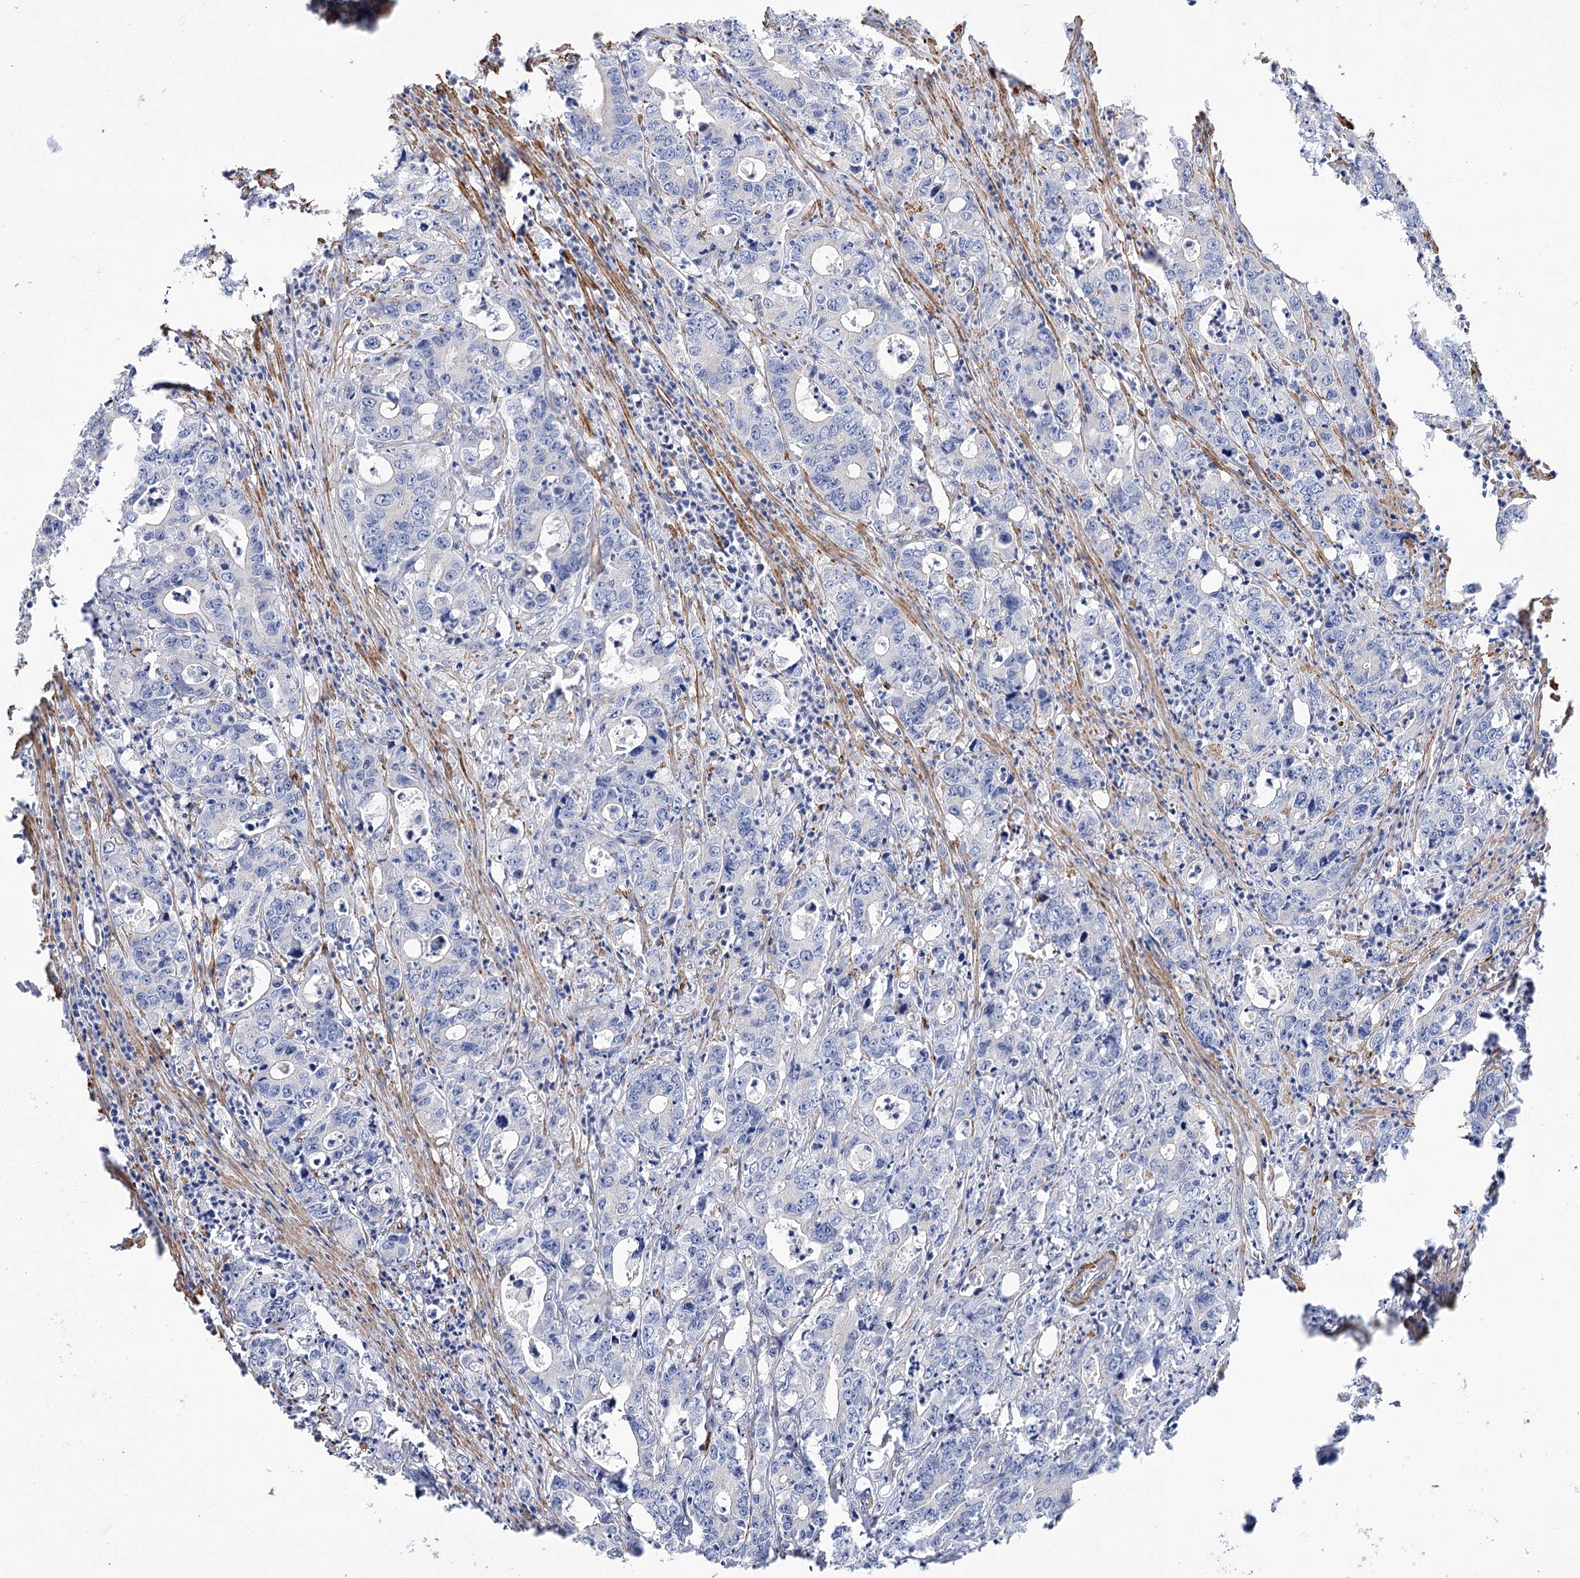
{"staining": {"intensity": "negative", "quantity": "none", "location": "none"}, "tissue": "colorectal cancer", "cell_type": "Tumor cells", "image_type": "cancer", "snomed": [{"axis": "morphology", "description": "Adenocarcinoma, NOS"}, {"axis": "topography", "description": "Colon"}], "caption": "The IHC image has no significant positivity in tumor cells of colorectal cancer tissue.", "gene": "WASHC3", "patient": {"sex": "female", "age": 75}}